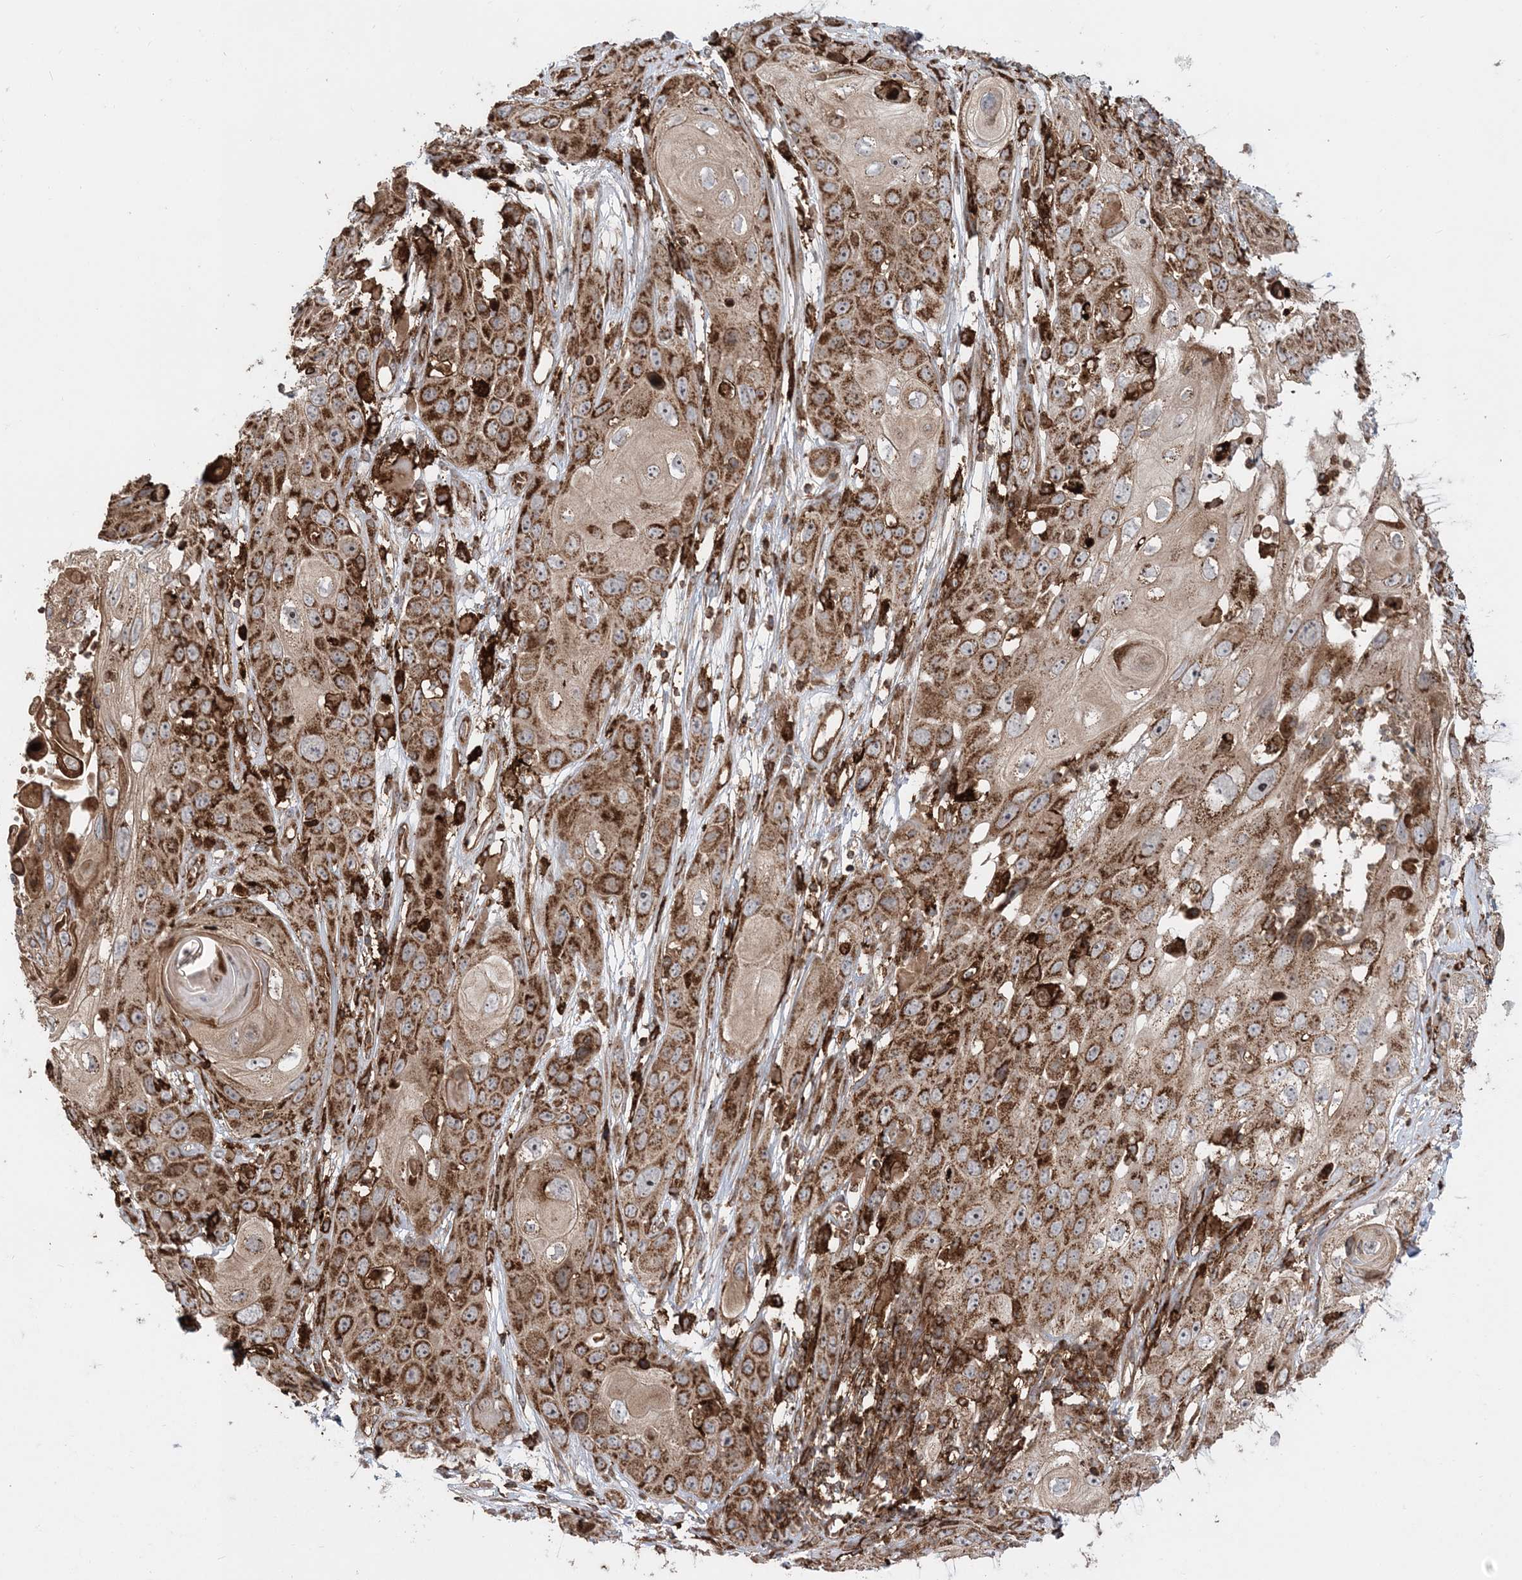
{"staining": {"intensity": "strong", "quantity": ">75%", "location": "cytoplasmic/membranous"}, "tissue": "skin cancer", "cell_type": "Tumor cells", "image_type": "cancer", "snomed": [{"axis": "morphology", "description": "Squamous cell carcinoma, NOS"}, {"axis": "topography", "description": "Skin"}], "caption": "A brown stain highlights strong cytoplasmic/membranous positivity of a protein in squamous cell carcinoma (skin) tumor cells.", "gene": "LRPPRC", "patient": {"sex": "male", "age": 55}}